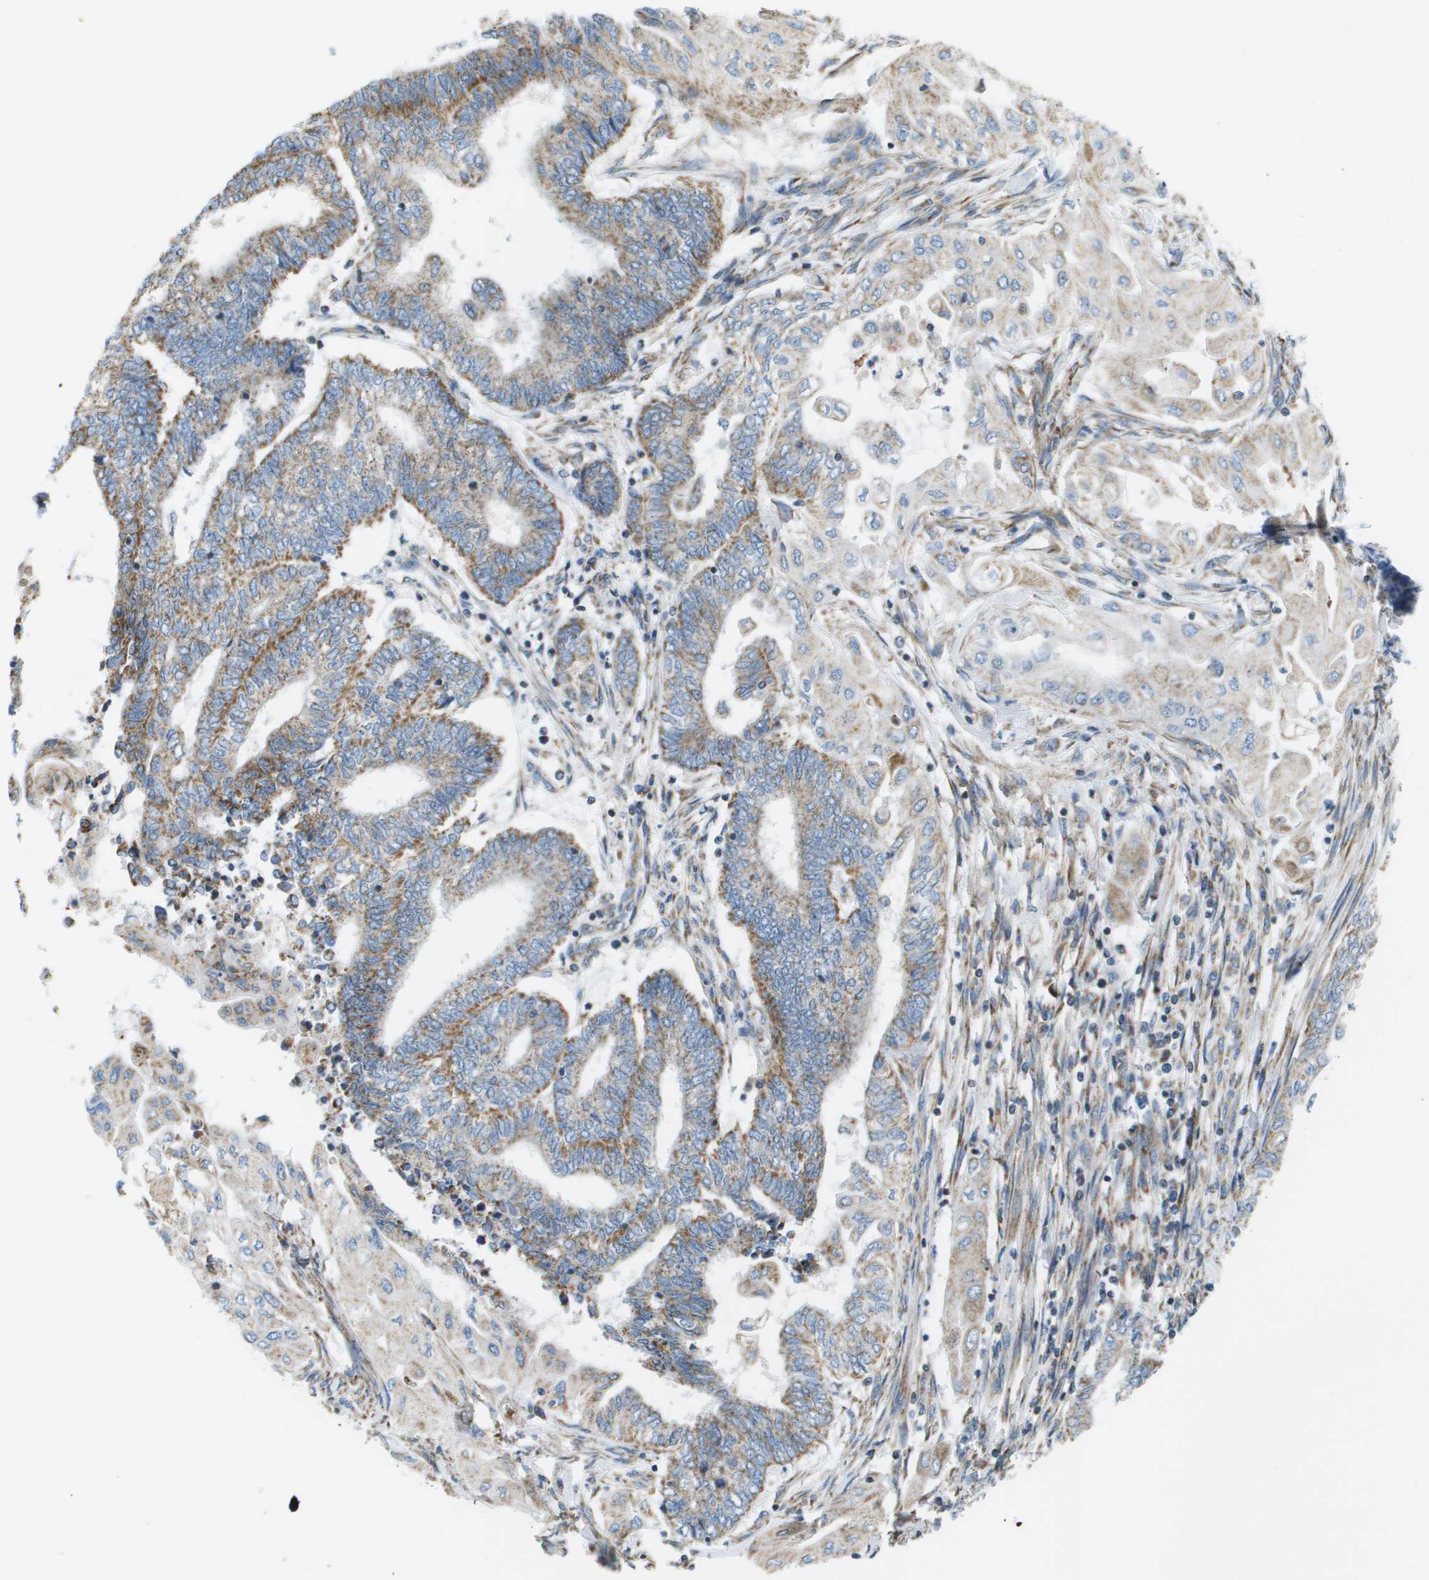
{"staining": {"intensity": "moderate", "quantity": ">75%", "location": "cytoplasmic/membranous"}, "tissue": "endometrial cancer", "cell_type": "Tumor cells", "image_type": "cancer", "snomed": [{"axis": "morphology", "description": "Adenocarcinoma, NOS"}, {"axis": "topography", "description": "Uterus"}, {"axis": "topography", "description": "Endometrium"}], "caption": "Endometrial cancer stained with a brown dye reveals moderate cytoplasmic/membranous positive expression in about >75% of tumor cells.", "gene": "TAOK3", "patient": {"sex": "female", "age": 70}}